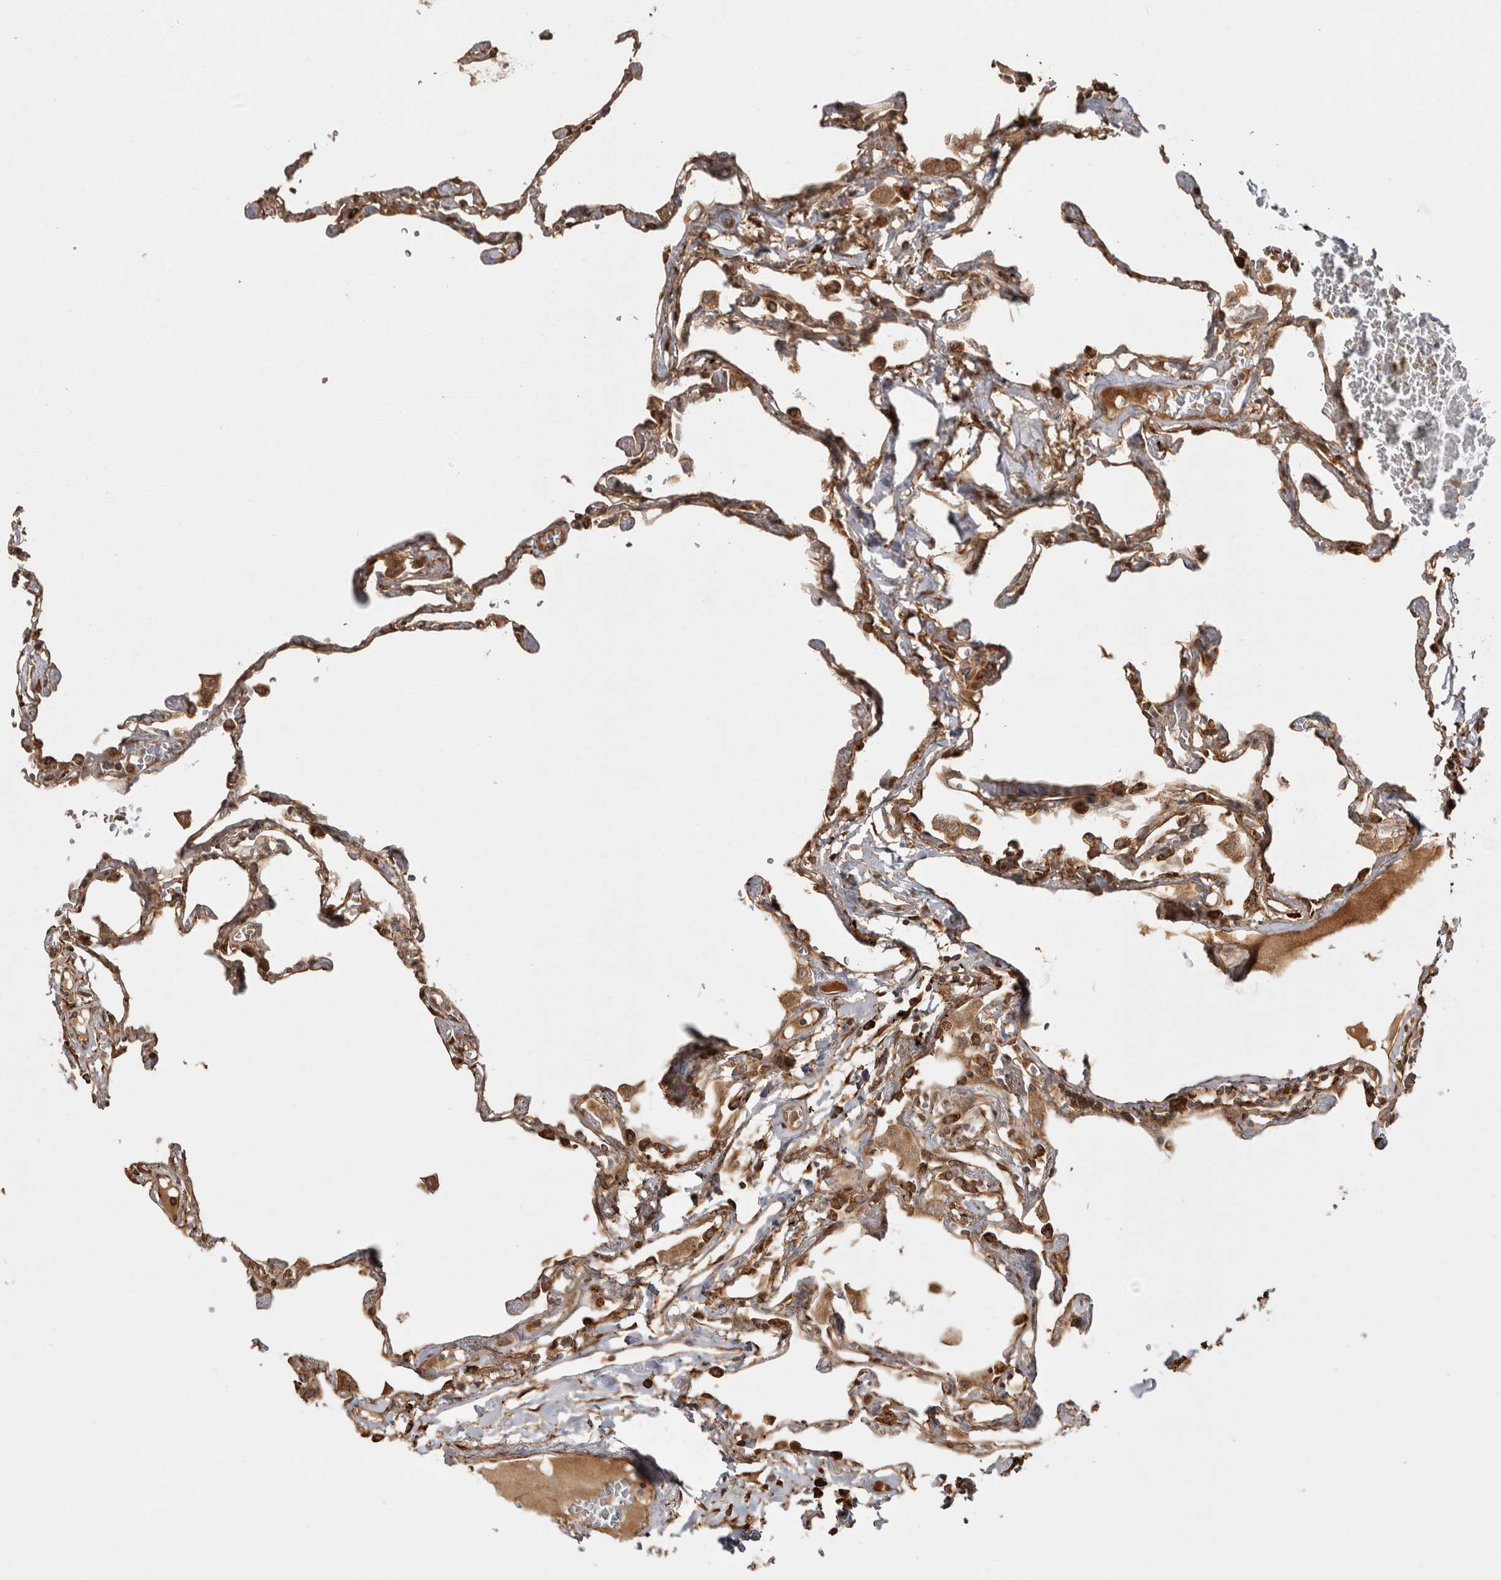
{"staining": {"intensity": "strong", "quantity": ">75%", "location": "cytoplasmic/membranous"}, "tissue": "lung", "cell_type": "Alveolar cells", "image_type": "normal", "snomed": [{"axis": "morphology", "description": "Normal tissue, NOS"}, {"axis": "topography", "description": "Lung"}], "caption": "Unremarkable lung exhibits strong cytoplasmic/membranous positivity in approximately >75% of alveolar cells (brown staining indicates protein expression, while blue staining denotes nuclei)..", "gene": "CAMSAP2", "patient": {"sex": "female", "age": 67}}